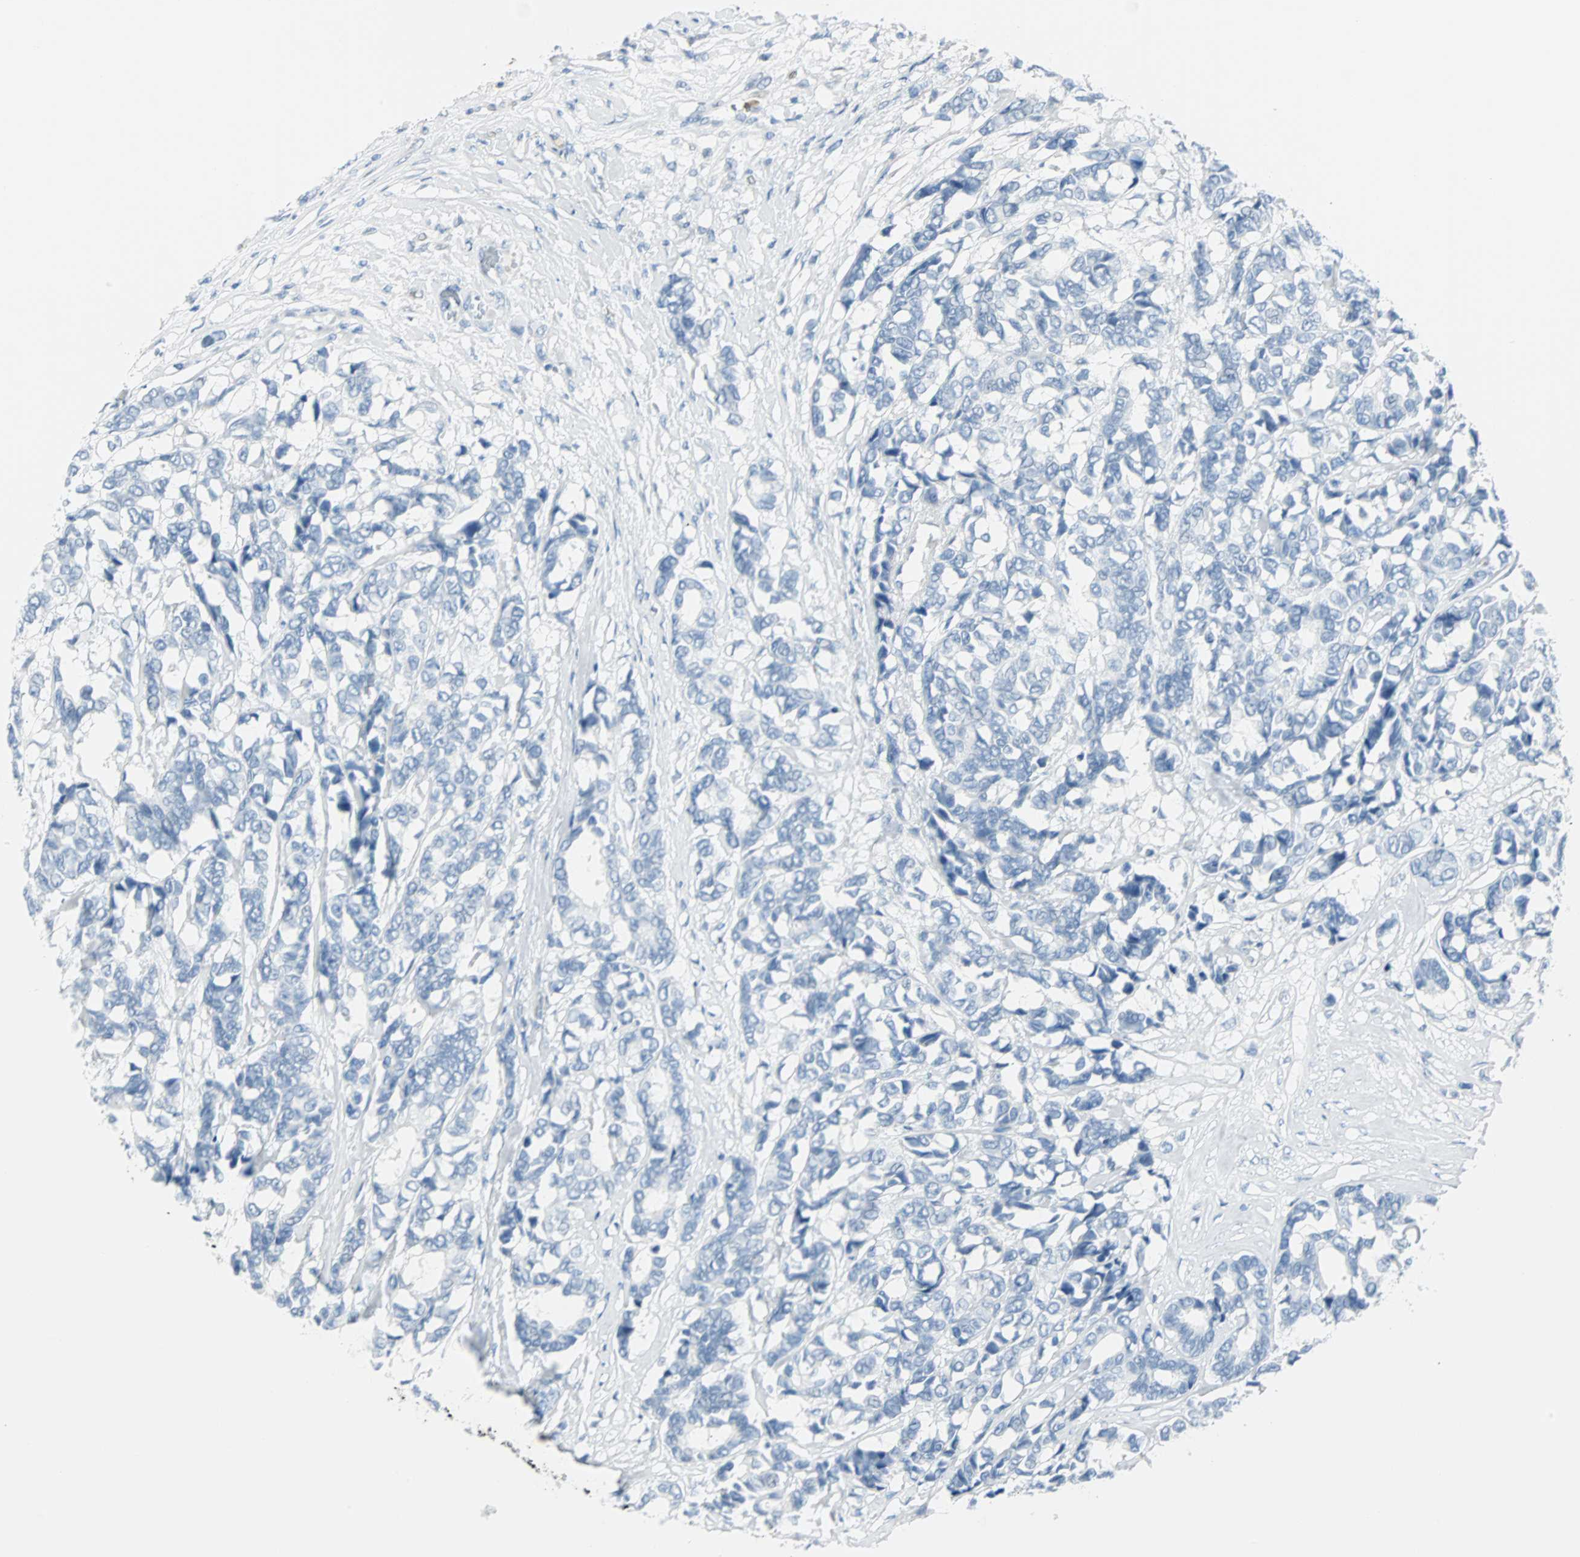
{"staining": {"intensity": "negative", "quantity": "none", "location": "none"}, "tissue": "breast cancer", "cell_type": "Tumor cells", "image_type": "cancer", "snomed": [{"axis": "morphology", "description": "Duct carcinoma"}, {"axis": "topography", "description": "Breast"}], "caption": "Immunohistochemistry micrograph of neoplastic tissue: breast cancer (invasive ductal carcinoma) stained with DAB (3,3'-diaminobenzidine) exhibits no significant protein positivity in tumor cells.", "gene": "IL33", "patient": {"sex": "female", "age": 87}}